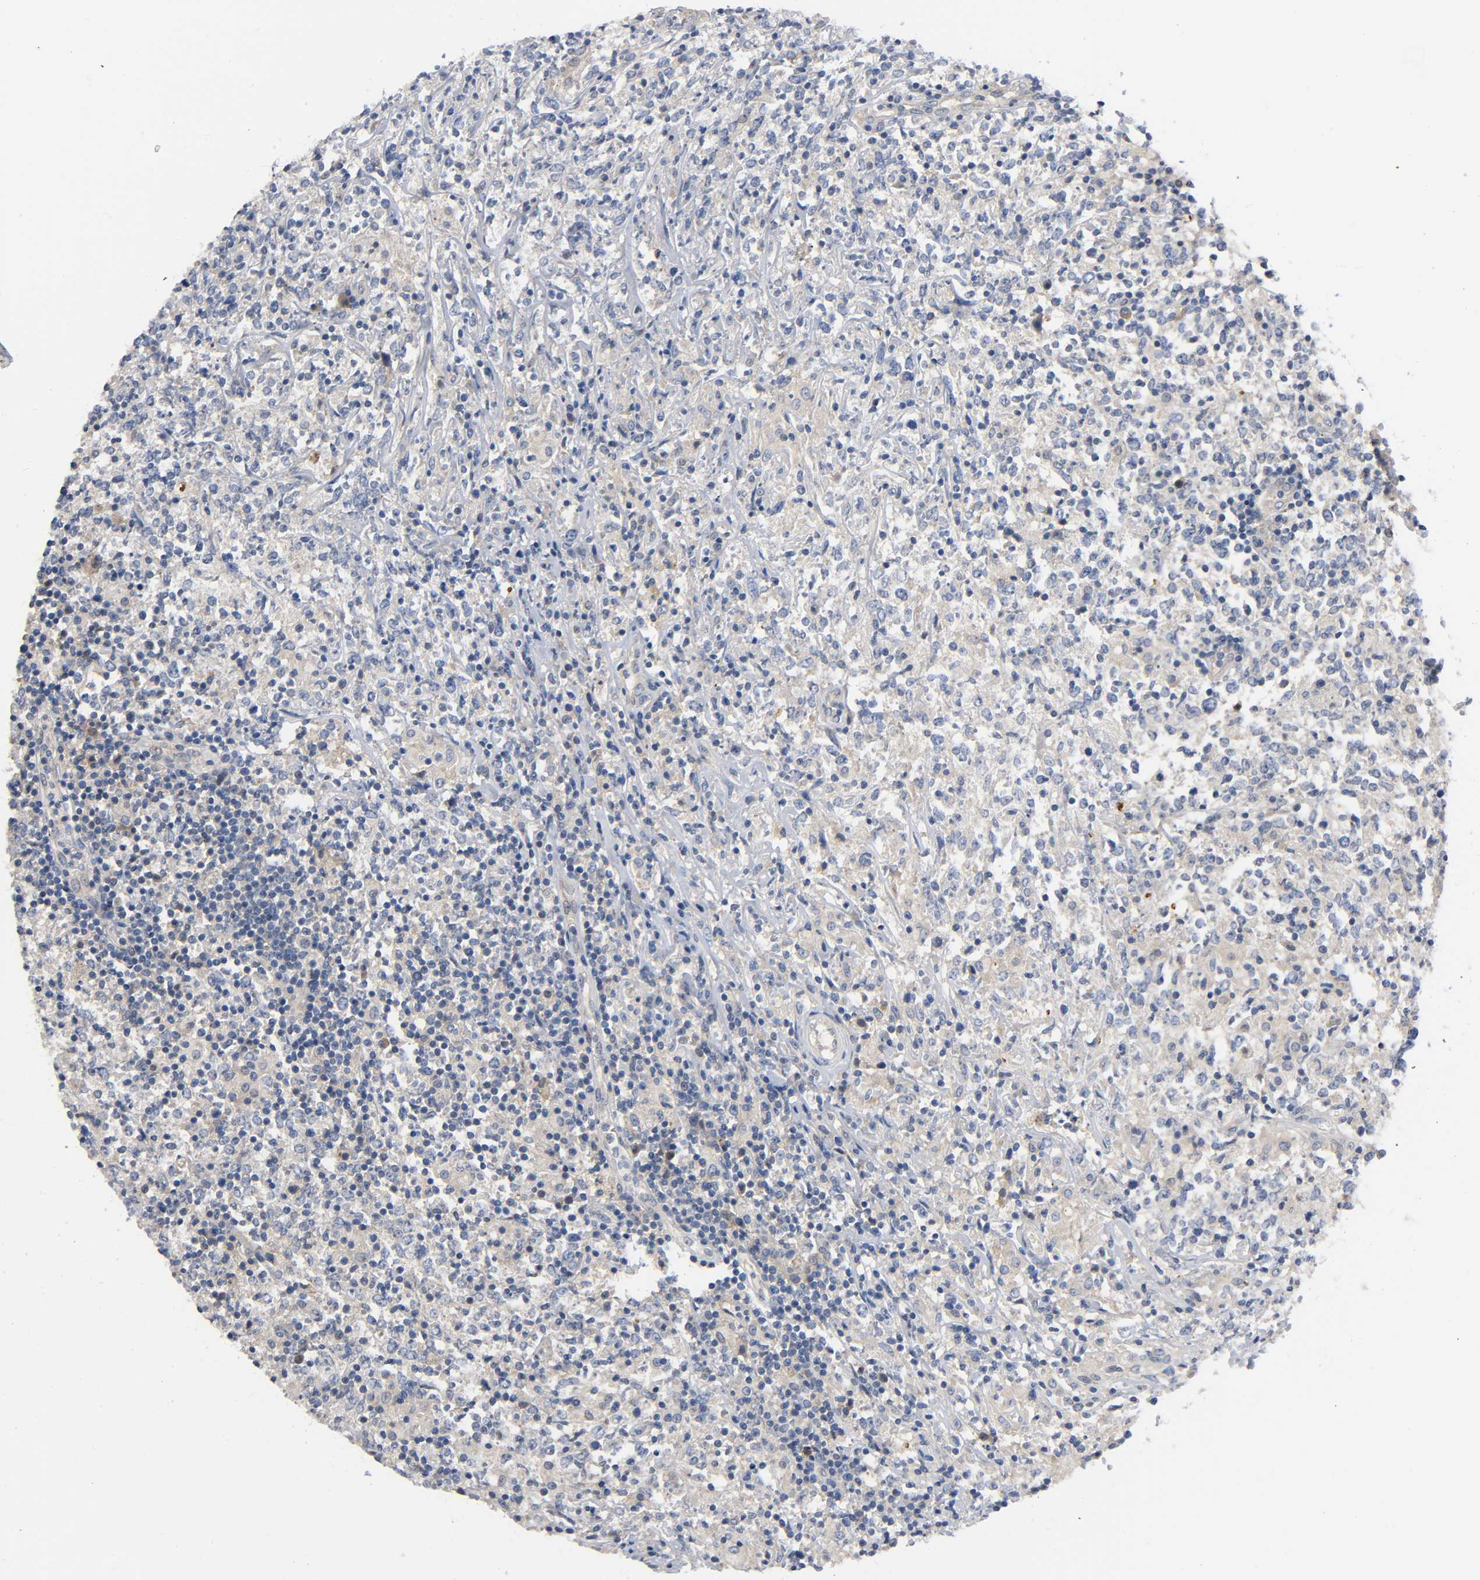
{"staining": {"intensity": "weak", "quantity": ">75%", "location": "cytoplasmic/membranous"}, "tissue": "lymphoma", "cell_type": "Tumor cells", "image_type": "cancer", "snomed": [{"axis": "morphology", "description": "Malignant lymphoma, non-Hodgkin's type, High grade"}, {"axis": "topography", "description": "Lymph node"}], "caption": "High-magnification brightfield microscopy of malignant lymphoma, non-Hodgkin's type (high-grade) stained with DAB (brown) and counterstained with hematoxylin (blue). tumor cells exhibit weak cytoplasmic/membranous expression is appreciated in about>75% of cells.", "gene": "HDAC6", "patient": {"sex": "female", "age": 84}}